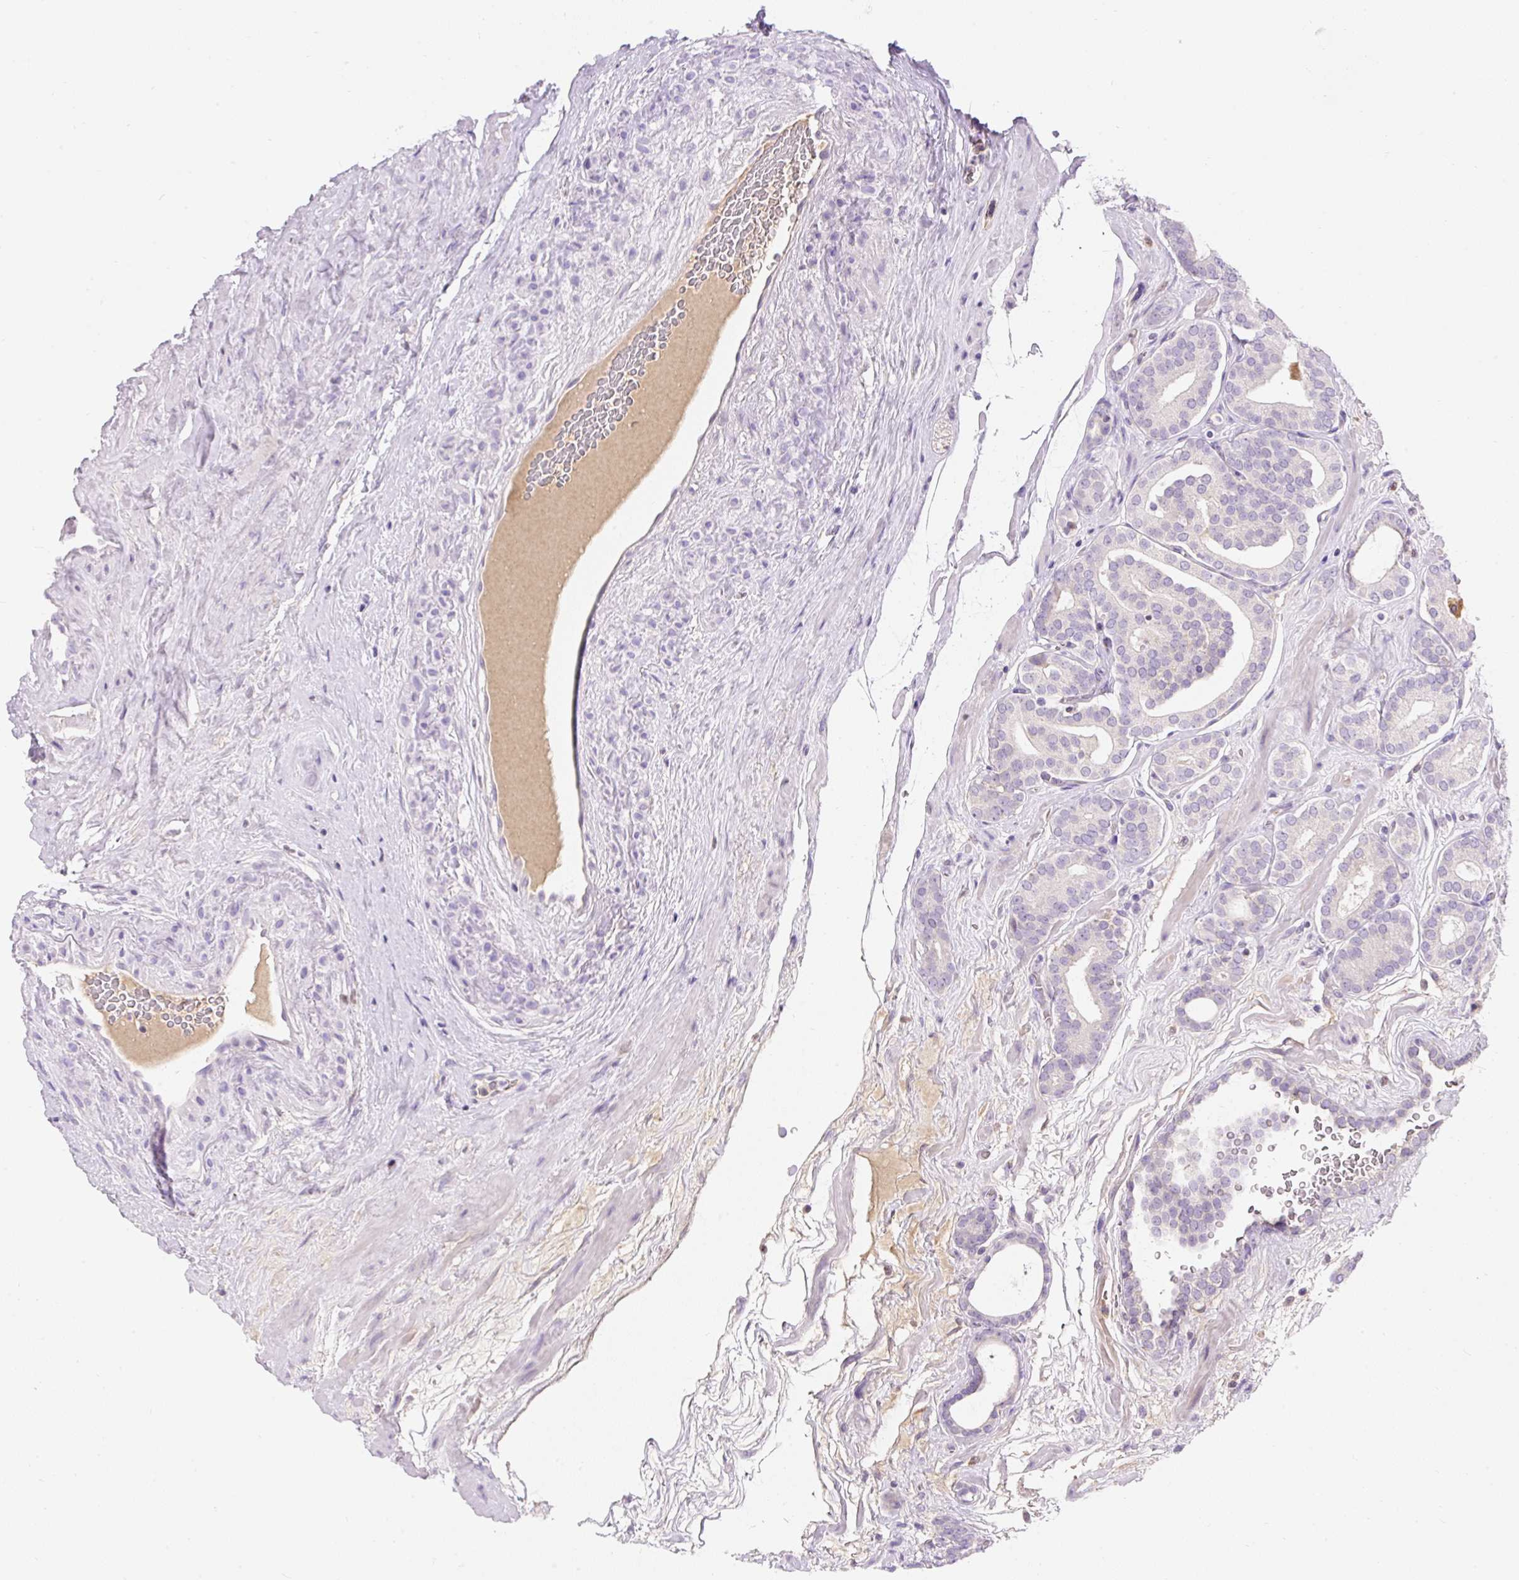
{"staining": {"intensity": "negative", "quantity": "none", "location": "none"}, "tissue": "prostate cancer", "cell_type": "Tumor cells", "image_type": "cancer", "snomed": [{"axis": "morphology", "description": "Adenocarcinoma, High grade"}, {"axis": "topography", "description": "Prostate"}], "caption": "Tumor cells show no significant positivity in prostate cancer. Nuclei are stained in blue.", "gene": "TMEM150C", "patient": {"sex": "male", "age": 66}}